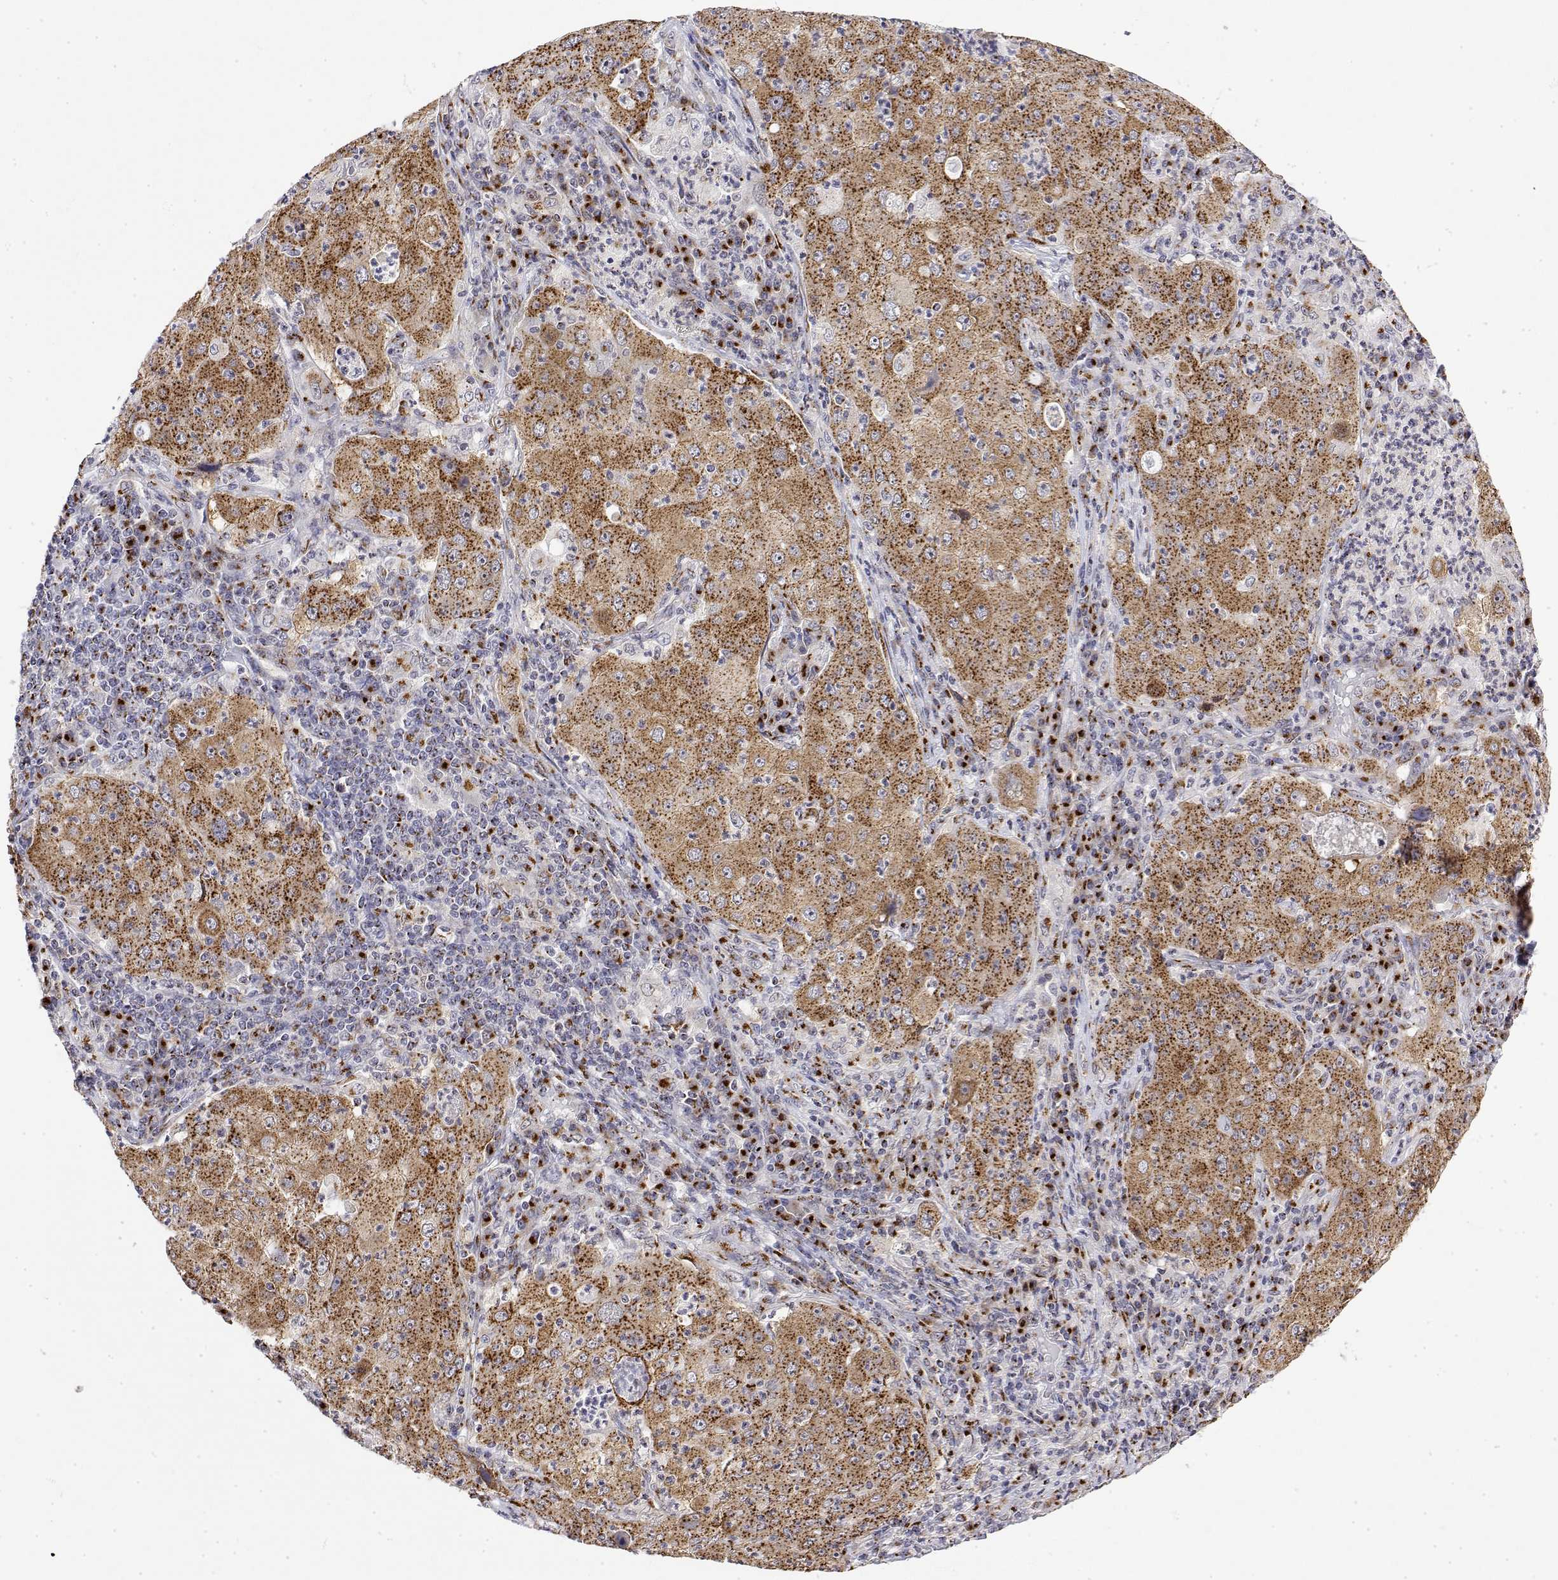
{"staining": {"intensity": "strong", "quantity": ">75%", "location": "cytoplasmic/membranous"}, "tissue": "lung cancer", "cell_type": "Tumor cells", "image_type": "cancer", "snomed": [{"axis": "morphology", "description": "Squamous cell carcinoma, NOS"}, {"axis": "topography", "description": "Lung"}], "caption": "High-power microscopy captured an immunohistochemistry (IHC) histopathology image of lung cancer (squamous cell carcinoma), revealing strong cytoplasmic/membranous staining in approximately >75% of tumor cells. (IHC, brightfield microscopy, high magnification).", "gene": "YIPF3", "patient": {"sex": "female", "age": 59}}